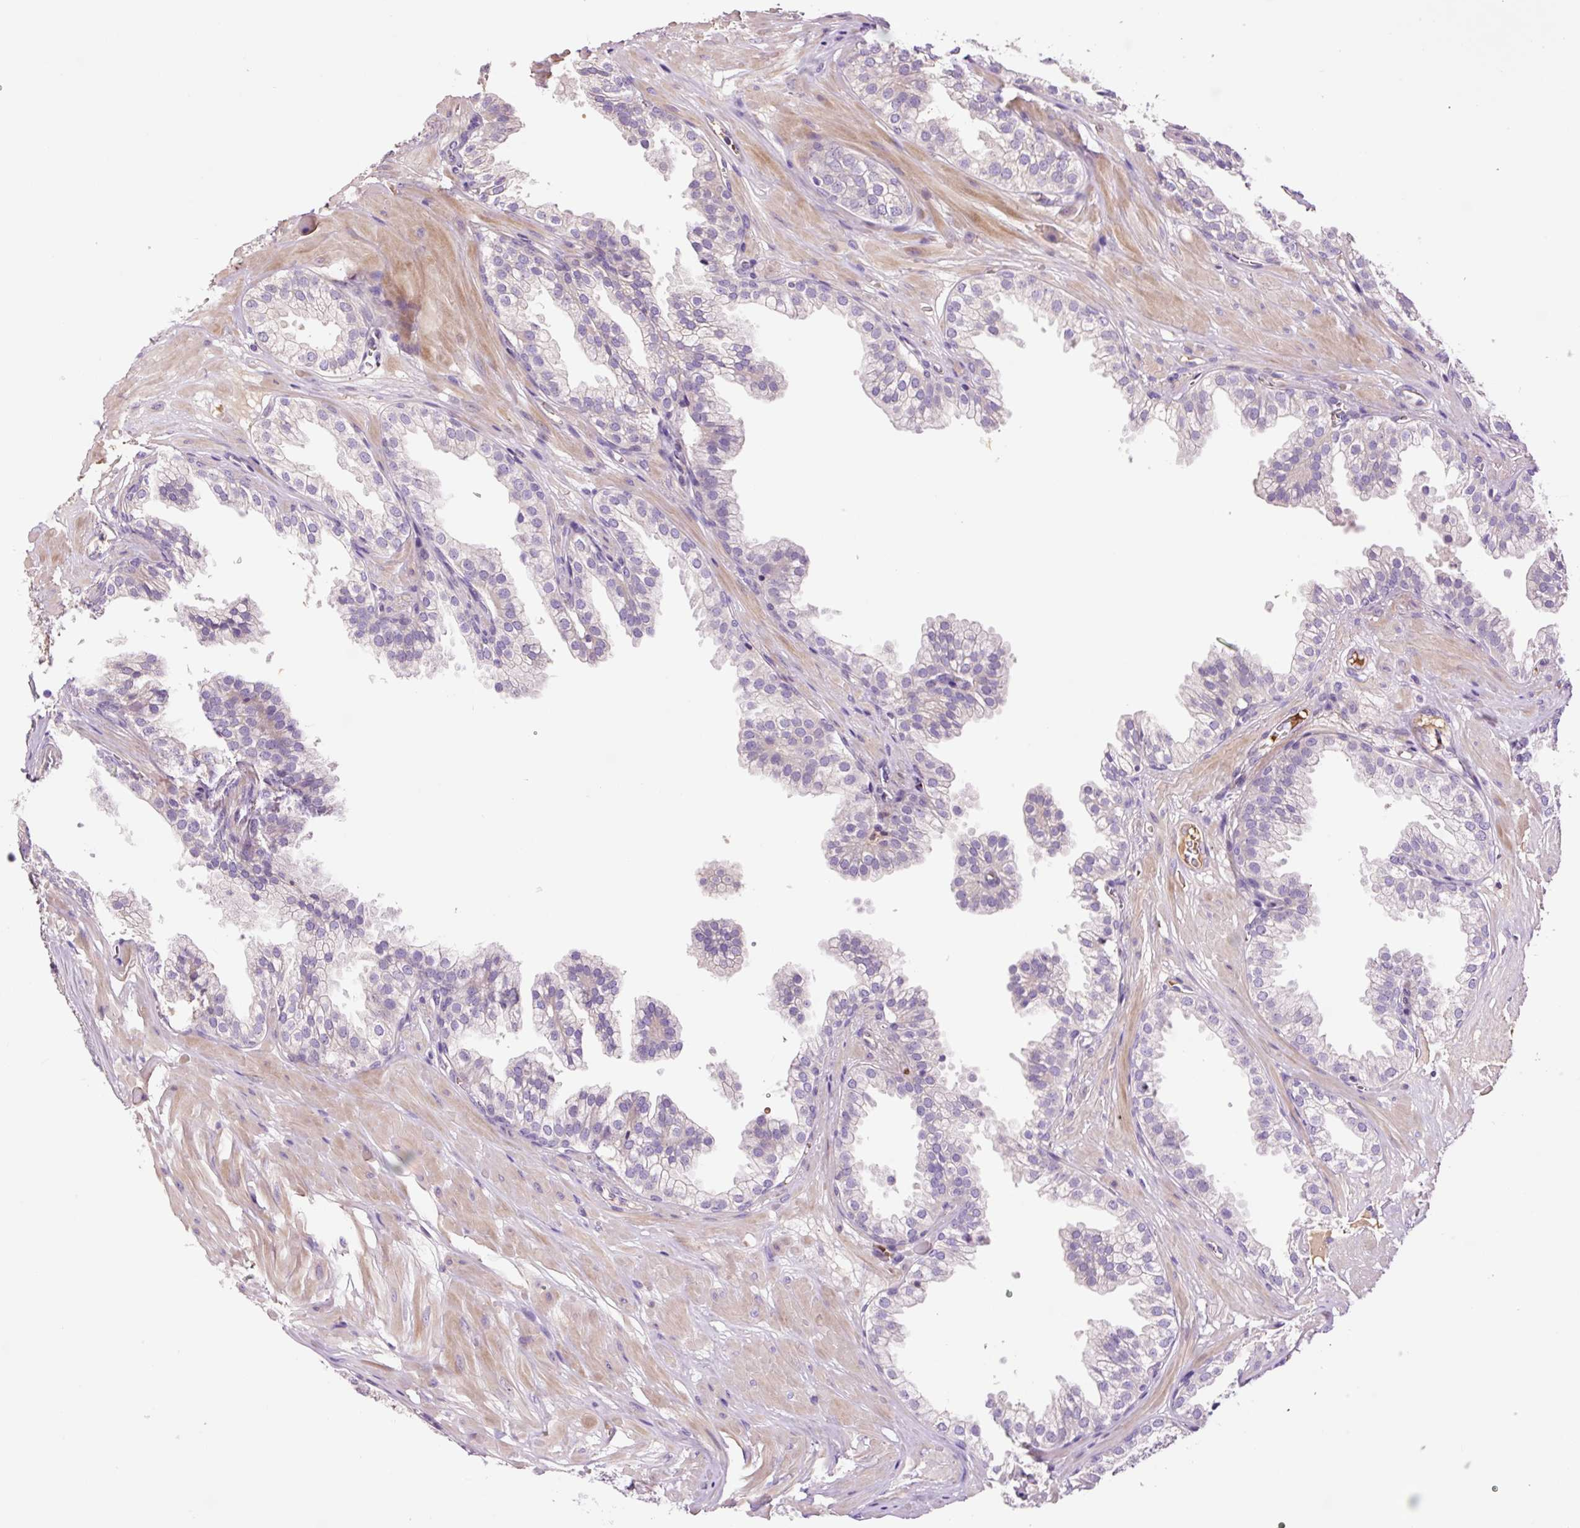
{"staining": {"intensity": "negative", "quantity": "none", "location": "none"}, "tissue": "prostate", "cell_type": "Glandular cells", "image_type": "normal", "snomed": [{"axis": "morphology", "description": "Normal tissue, NOS"}, {"axis": "topography", "description": "Prostate"}, {"axis": "topography", "description": "Peripheral nerve tissue"}], "caption": "This photomicrograph is of unremarkable prostate stained with immunohistochemistry (IHC) to label a protein in brown with the nuclei are counter-stained blue. There is no expression in glandular cells. Nuclei are stained in blue.", "gene": "TMEM235", "patient": {"sex": "male", "age": 55}}